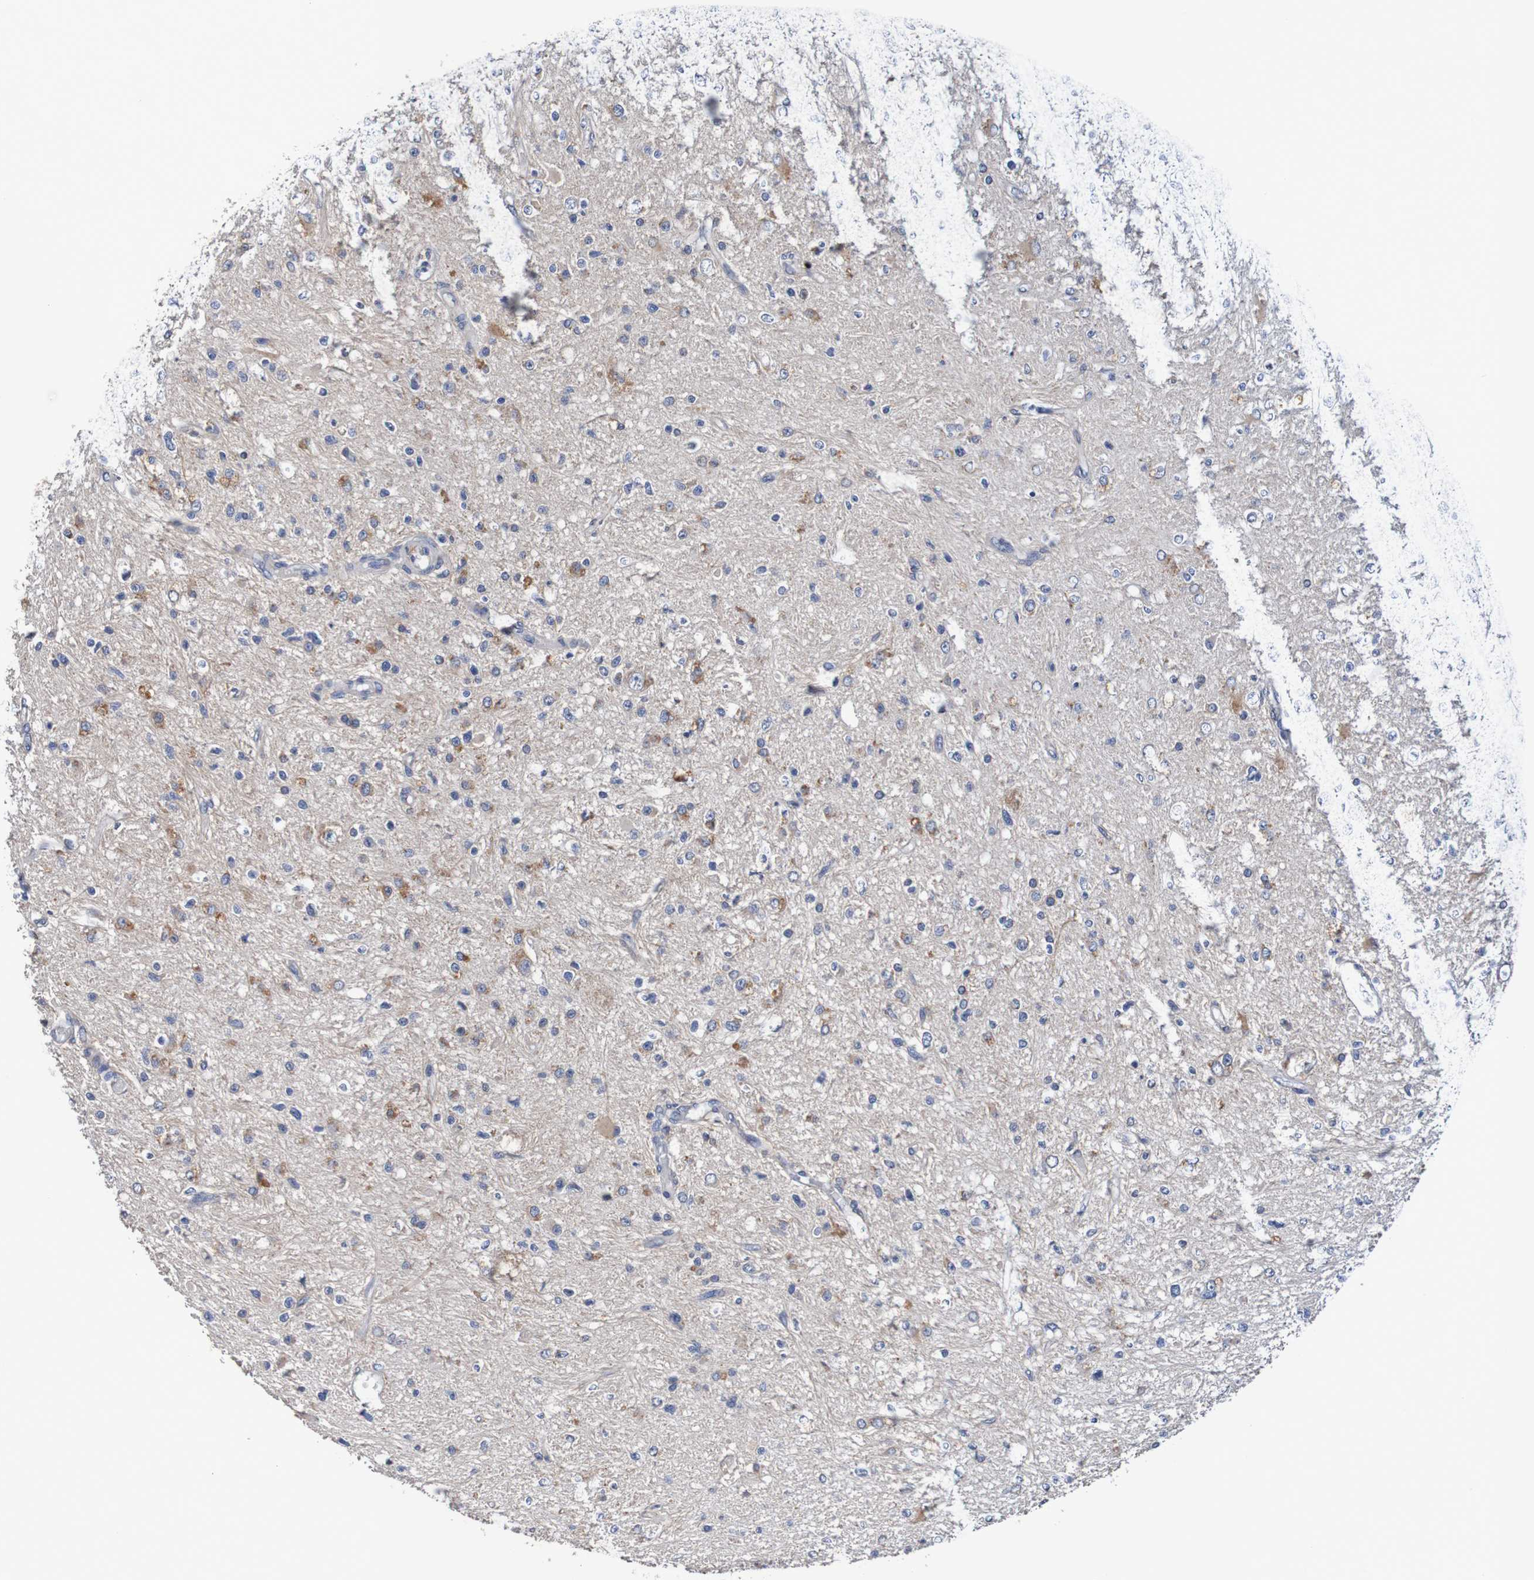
{"staining": {"intensity": "moderate", "quantity": "25%-75%", "location": "cytoplasmic/membranous"}, "tissue": "glioma", "cell_type": "Tumor cells", "image_type": "cancer", "snomed": [{"axis": "morphology", "description": "Glioma, malignant, High grade"}, {"axis": "topography", "description": "Brain"}], "caption": "Tumor cells show moderate cytoplasmic/membranous staining in approximately 25%-75% of cells in glioma.", "gene": "FIBP", "patient": {"sex": "male", "age": 33}}